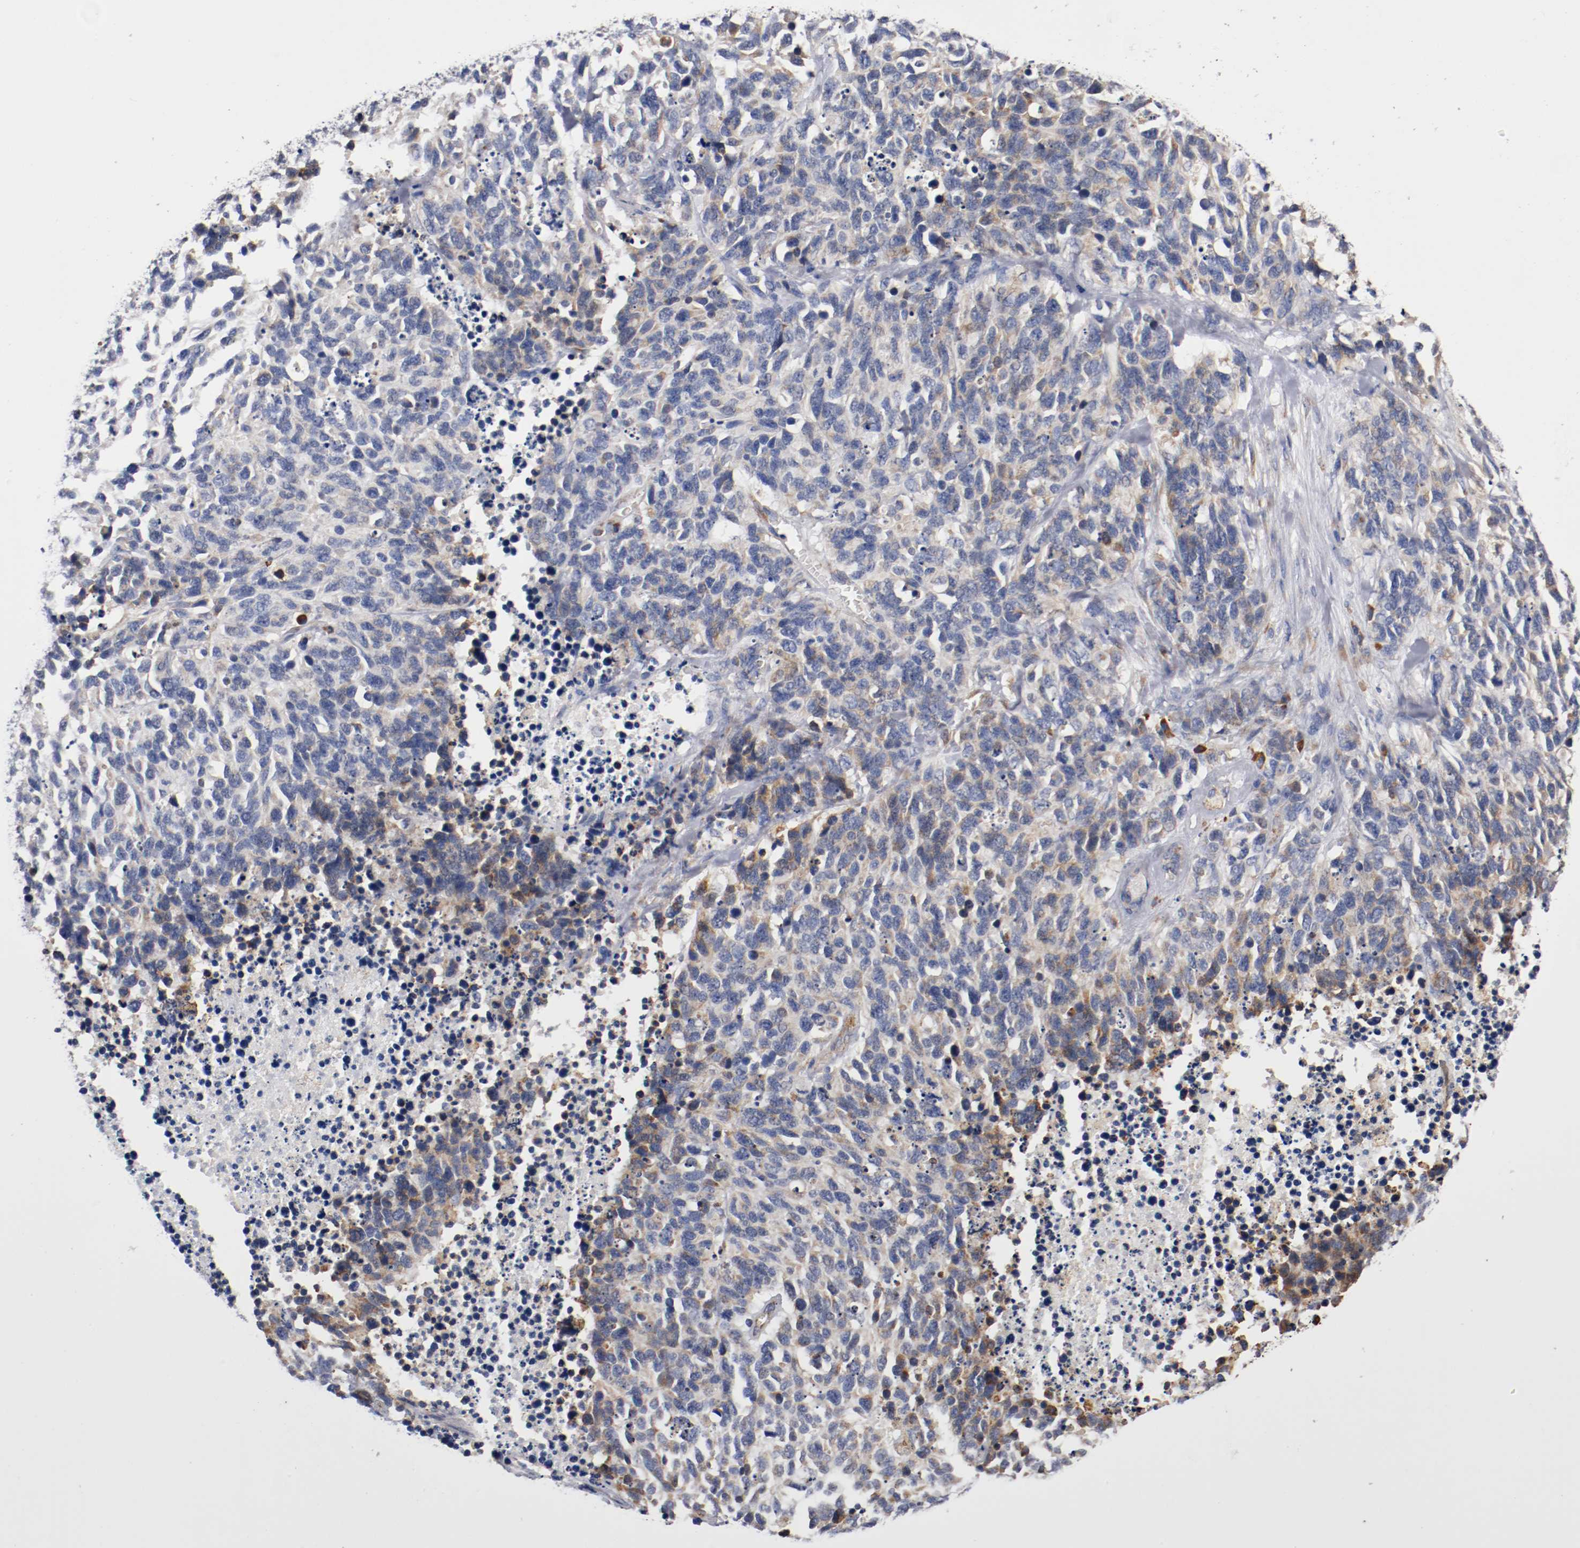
{"staining": {"intensity": "weak", "quantity": "<25%", "location": "cytoplasmic/membranous"}, "tissue": "lung cancer", "cell_type": "Tumor cells", "image_type": "cancer", "snomed": [{"axis": "morphology", "description": "Neoplasm, malignant, NOS"}, {"axis": "topography", "description": "Lung"}], "caption": "Tumor cells are negative for protein expression in human lung cancer (neoplasm (malignant)). (DAB (3,3'-diaminobenzidine) immunohistochemistry, high magnification).", "gene": "TNFSF13", "patient": {"sex": "female", "age": 58}}